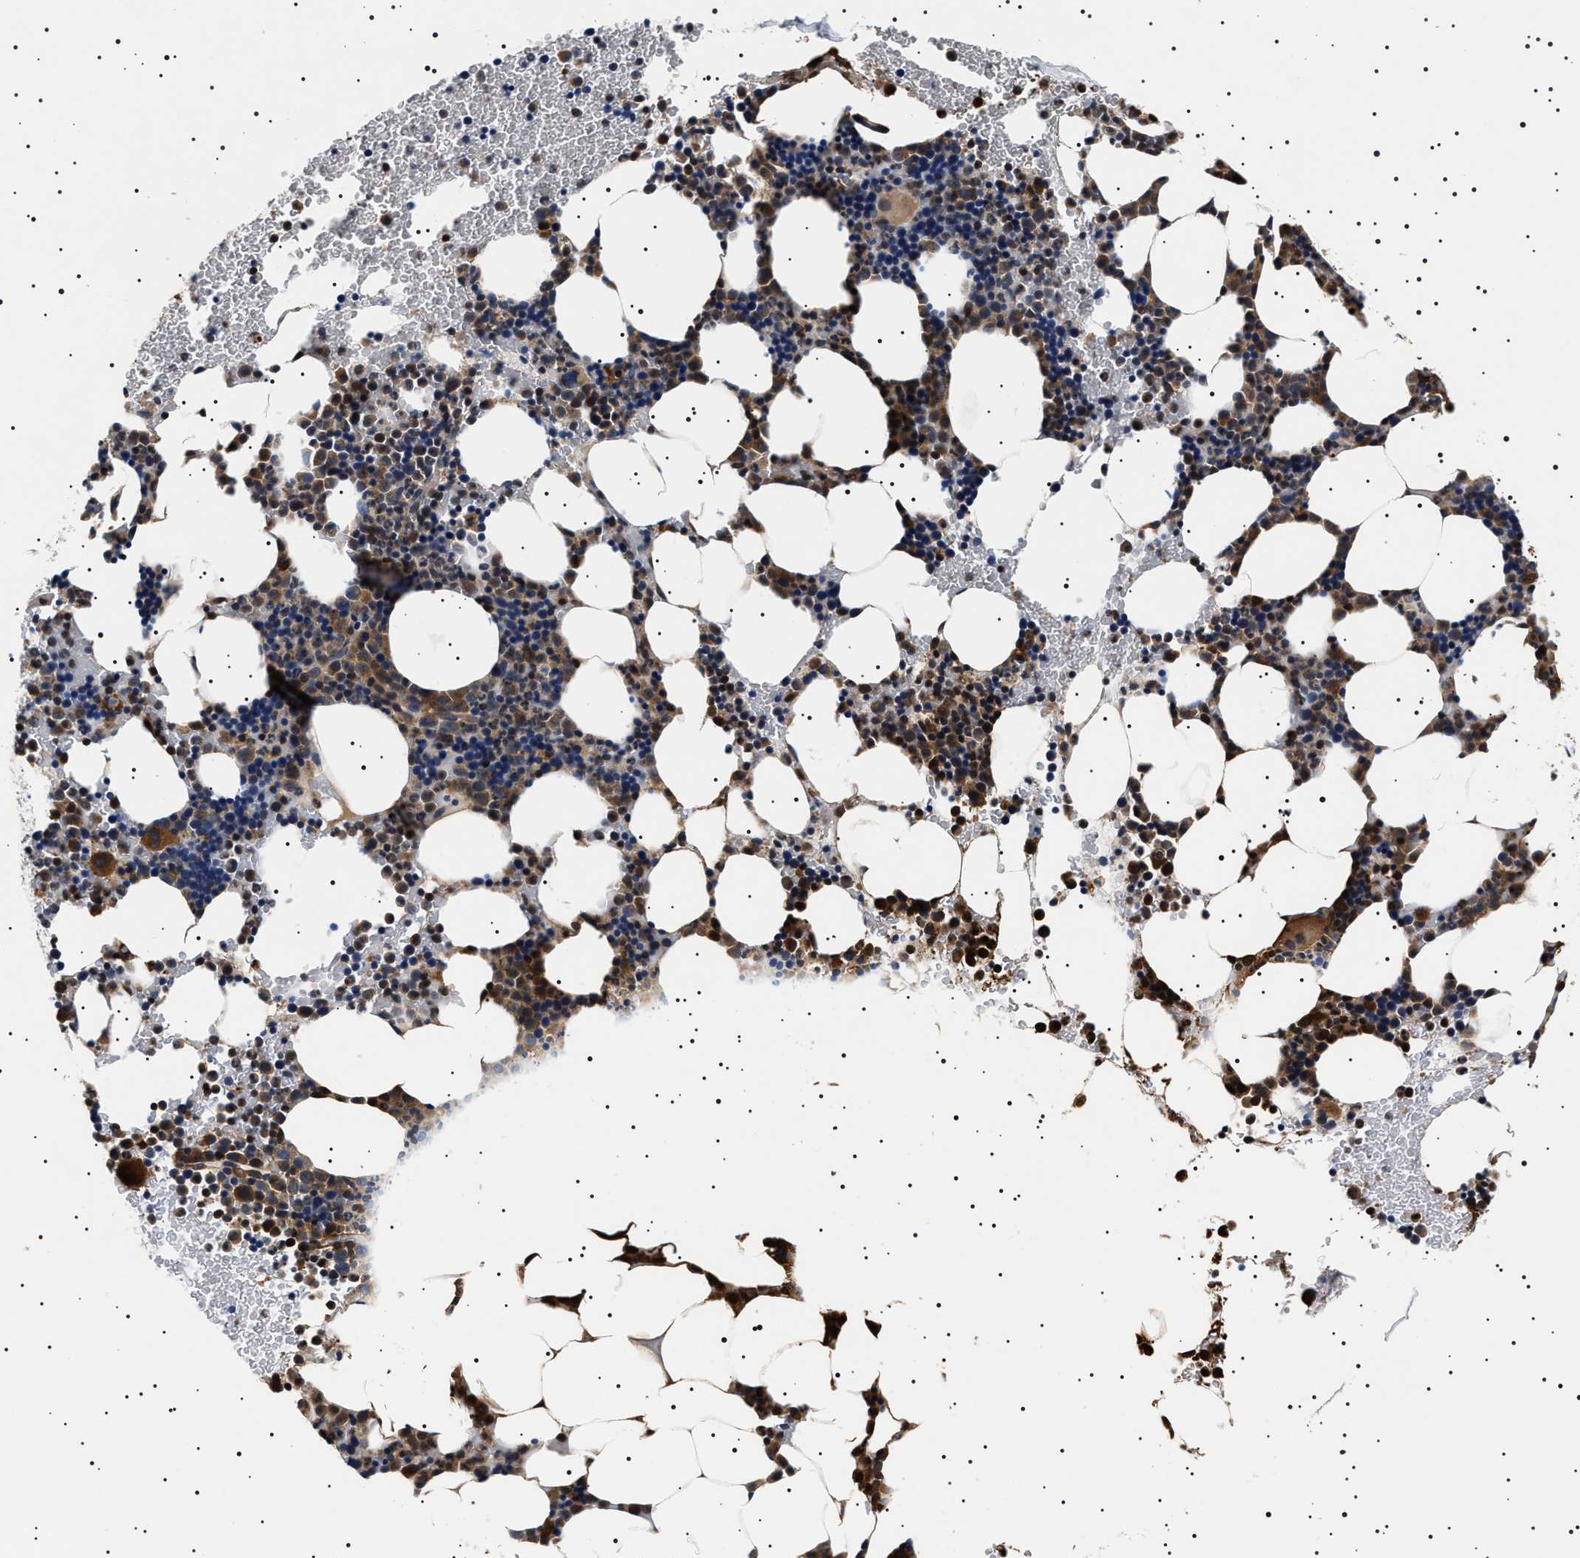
{"staining": {"intensity": "moderate", "quantity": ">75%", "location": "cytoplasmic/membranous"}, "tissue": "bone marrow", "cell_type": "Hematopoietic cells", "image_type": "normal", "snomed": [{"axis": "morphology", "description": "Normal tissue, NOS"}, {"axis": "morphology", "description": "Inflammation, NOS"}, {"axis": "topography", "description": "Bone marrow"}], "caption": "This image reveals immunohistochemistry staining of benign human bone marrow, with medium moderate cytoplasmic/membranous positivity in about >75% of hematopoietic cells.", "gene": "SLC4A7", "patient": {"sex": "female", "age": 70}}